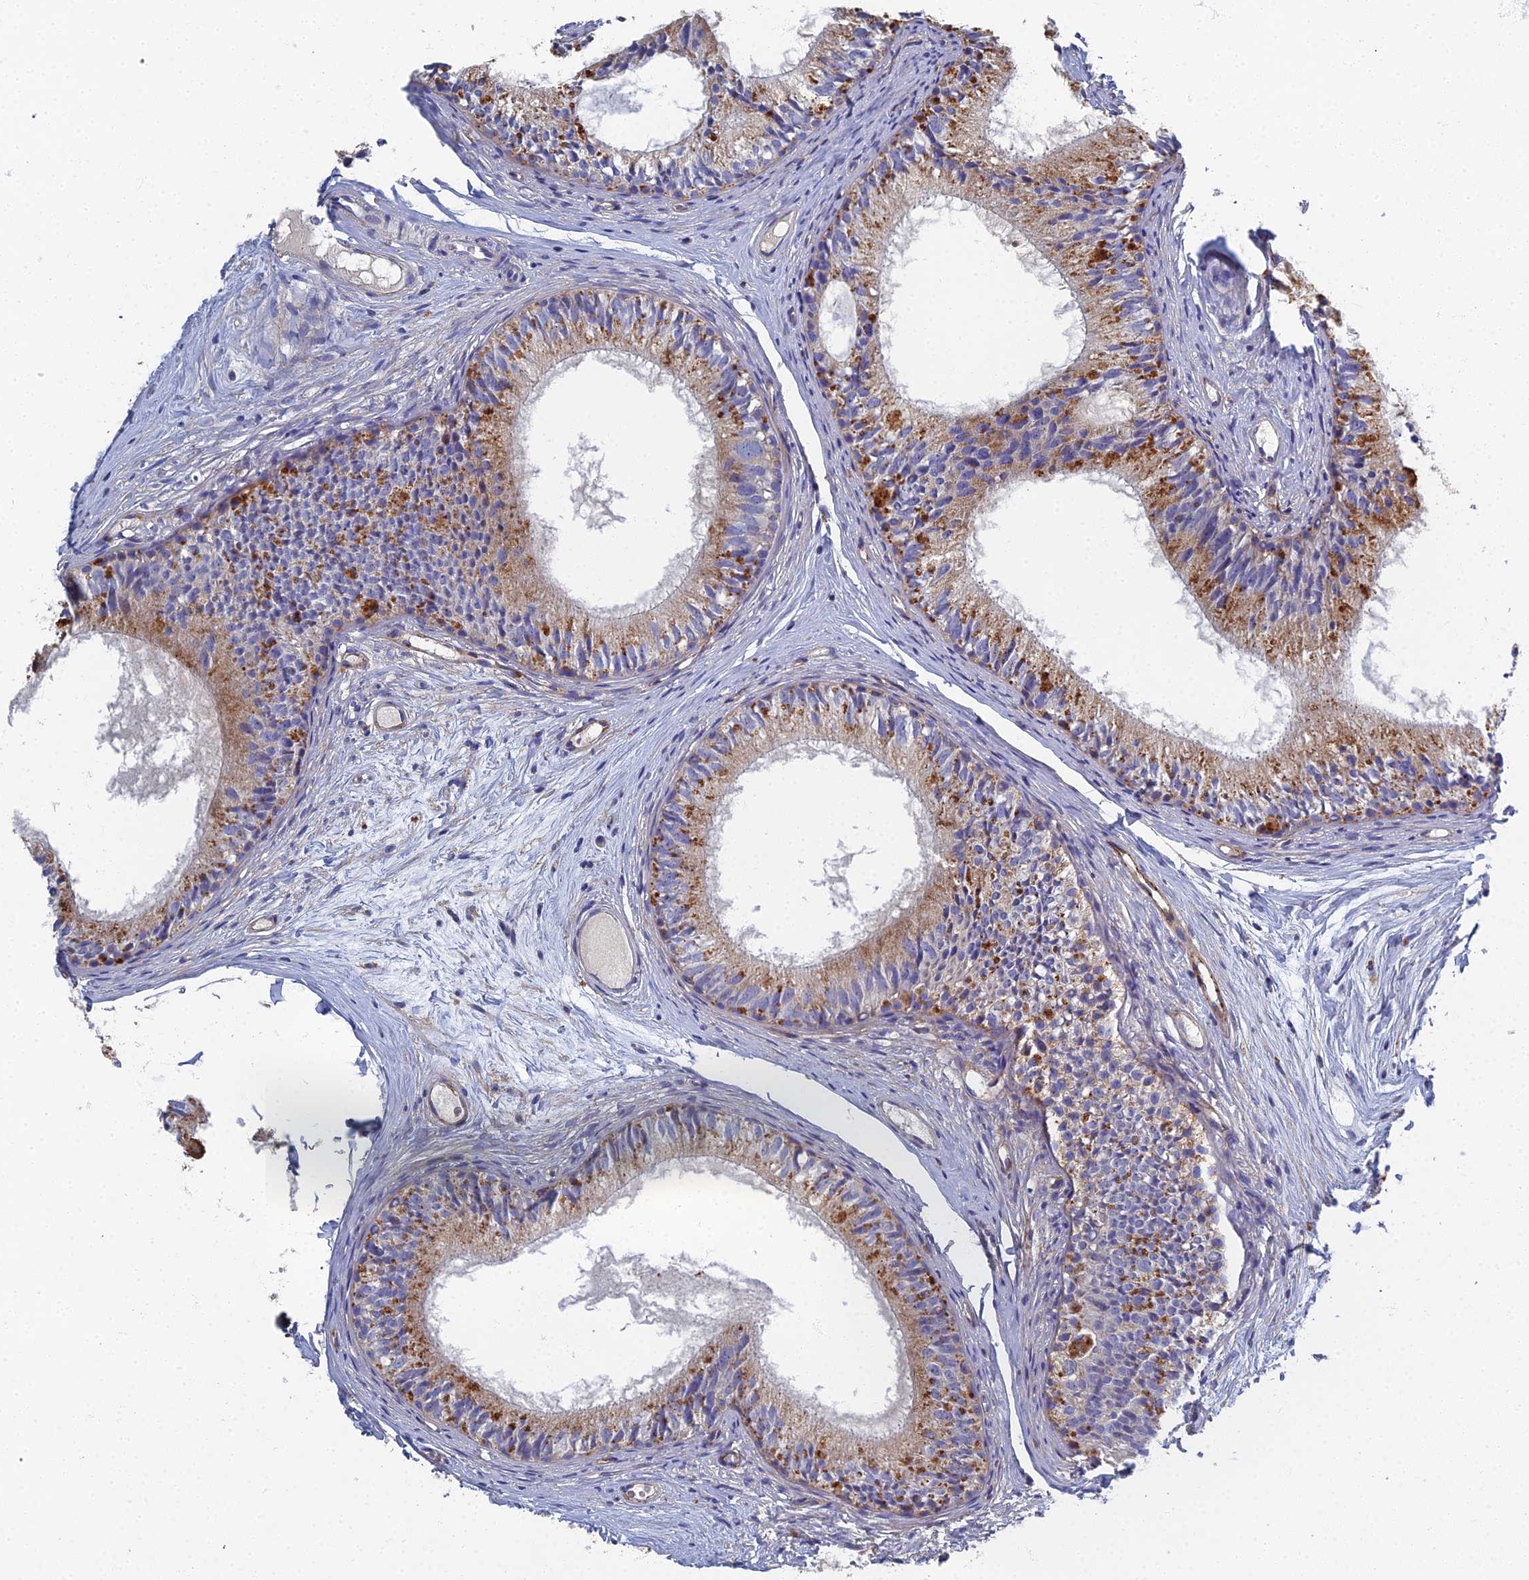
{"staining": {"intensity": "weak", "quantity": ">75%", "location": "cytoplasmic/membranous"}, "tissue": "epididymis", "cell_type": "Glandular cells", "image_type": "normal", "snomed": [{"axis": "morphology", "description": "Normal tissue, NOS"}, {"axis": "morphology", "description": "Seminoma in situ"}, {"axis": "topography", "description": "Testis"}, {"axis": "topography", "description": "Epididymis"}], "caption": "Immunohistochemistry of benign human epididymis reveals low levels of weak cytoplasmic/membranous expression in about >75% of glandular cells.", "gene": "RNASEK", "patient": {"sex": "male", "age": 28}}